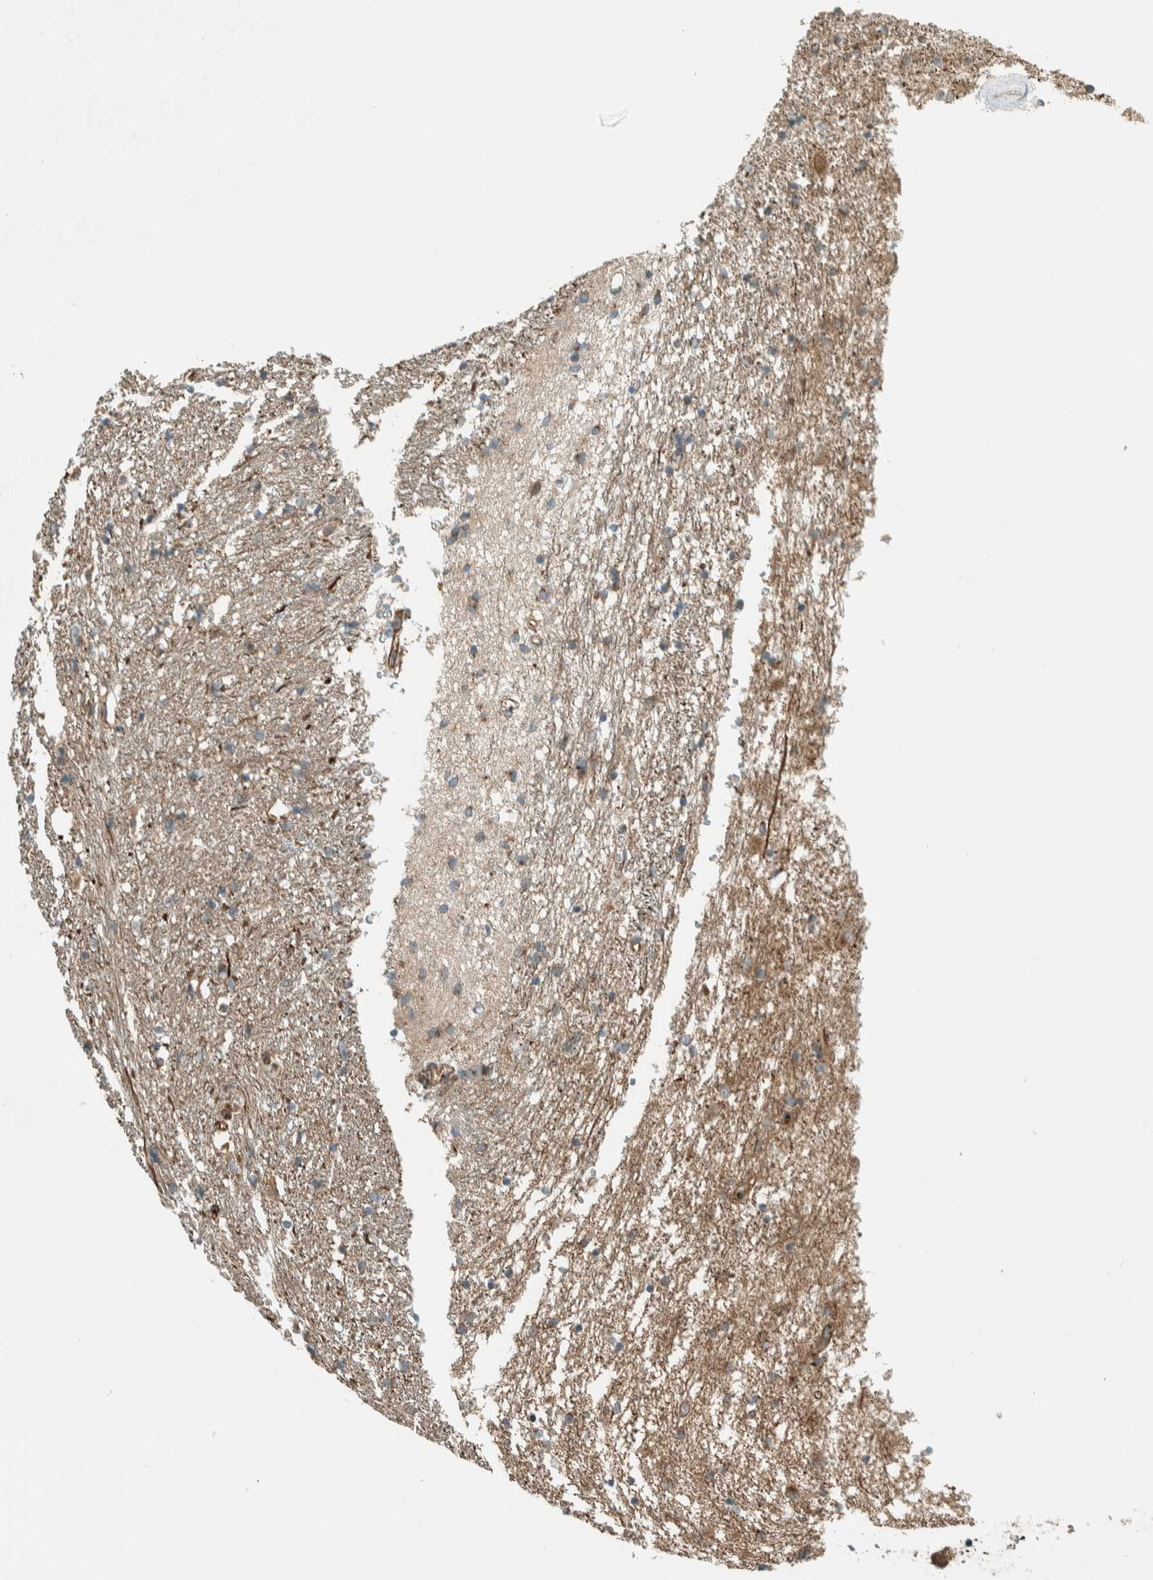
{"staining": {"intensity": "weak", "quantity": "<25%", "location": "cytoplasmic/membranous"}, "tissue": "caudate", "cell_type": "Glial cells", "image_type": "normal", "snomed": [{"axis": "morphology", "description": "Normal tissue, NOS"}, {"axis": "topography", "description": "Lateral ventricle wall"}], "caption": "Immunohistochemical staining of benign caudate displays no significant staining in glial cells. Brightfield microscopy of immunohistochemistry stained with DAB (brown) and hematoxylin (blue), captured at high magnification.", "gene": "EXOC7", "patient": {"sex": "female", "age": 54}}